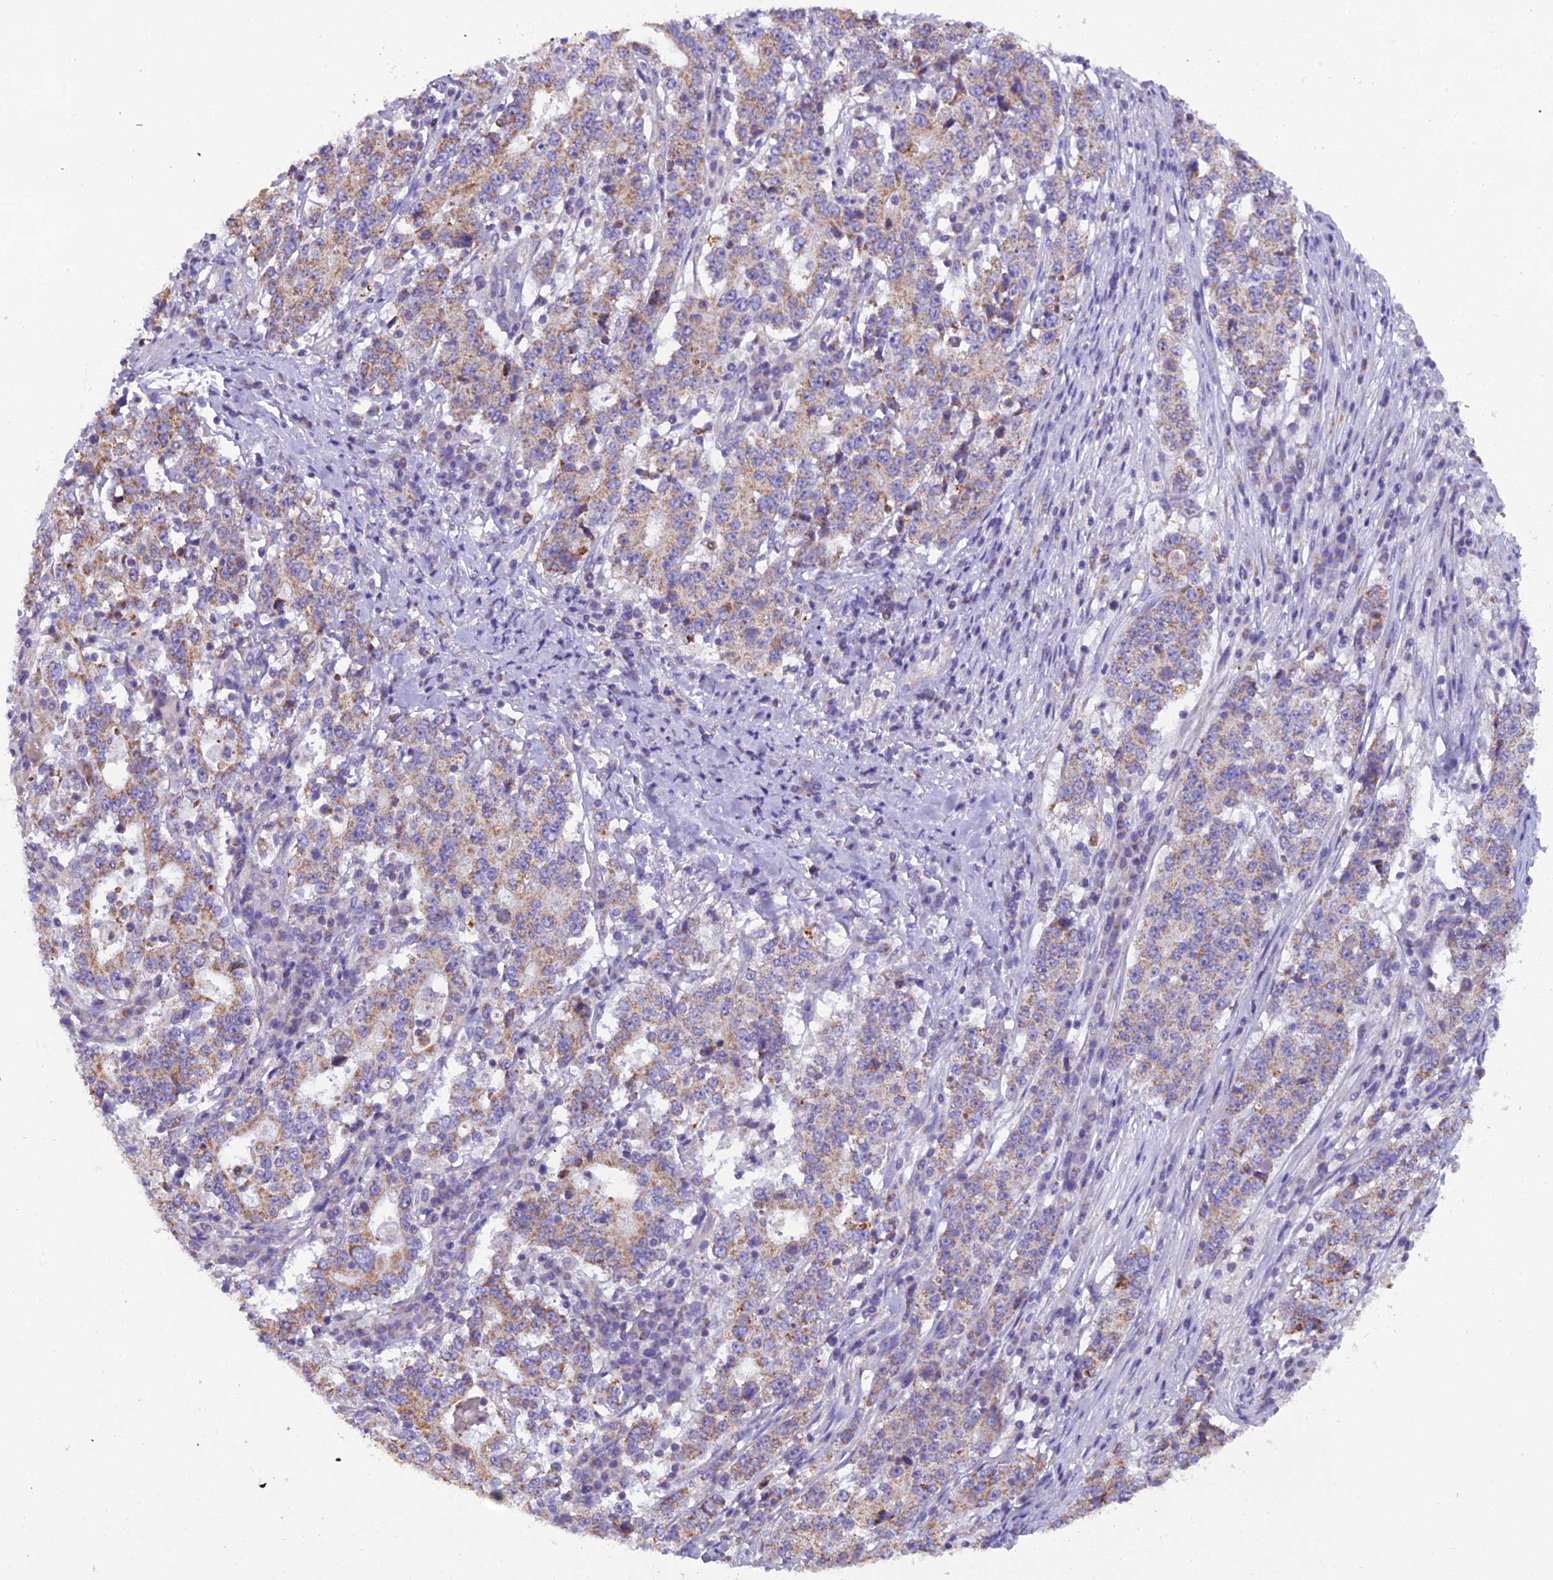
{"staining": {"intensity": "moderate", "quantity": ">75%", "location": "cytoplasmic/membranous"}, "tissue": "stomach cancer", "cell_type": "Tumor cells", "image_type": "cancer", "snomed": [{"axis": "morphology", "description": "Adenocarcinoma, NOS"}, {"axis": "topography", "description": "Stomach"}], "caption": "The micrograph exhibits a brown stain indicating the presence of a protein in the cytoplasmic/membranous of tumor cells in adenocarcinoma (stomach). (brown staining indicates protein expression, while blue staining denotes nuclei).", "gene": "GPD1", "patient": {"sex": "male", "age": 59}}